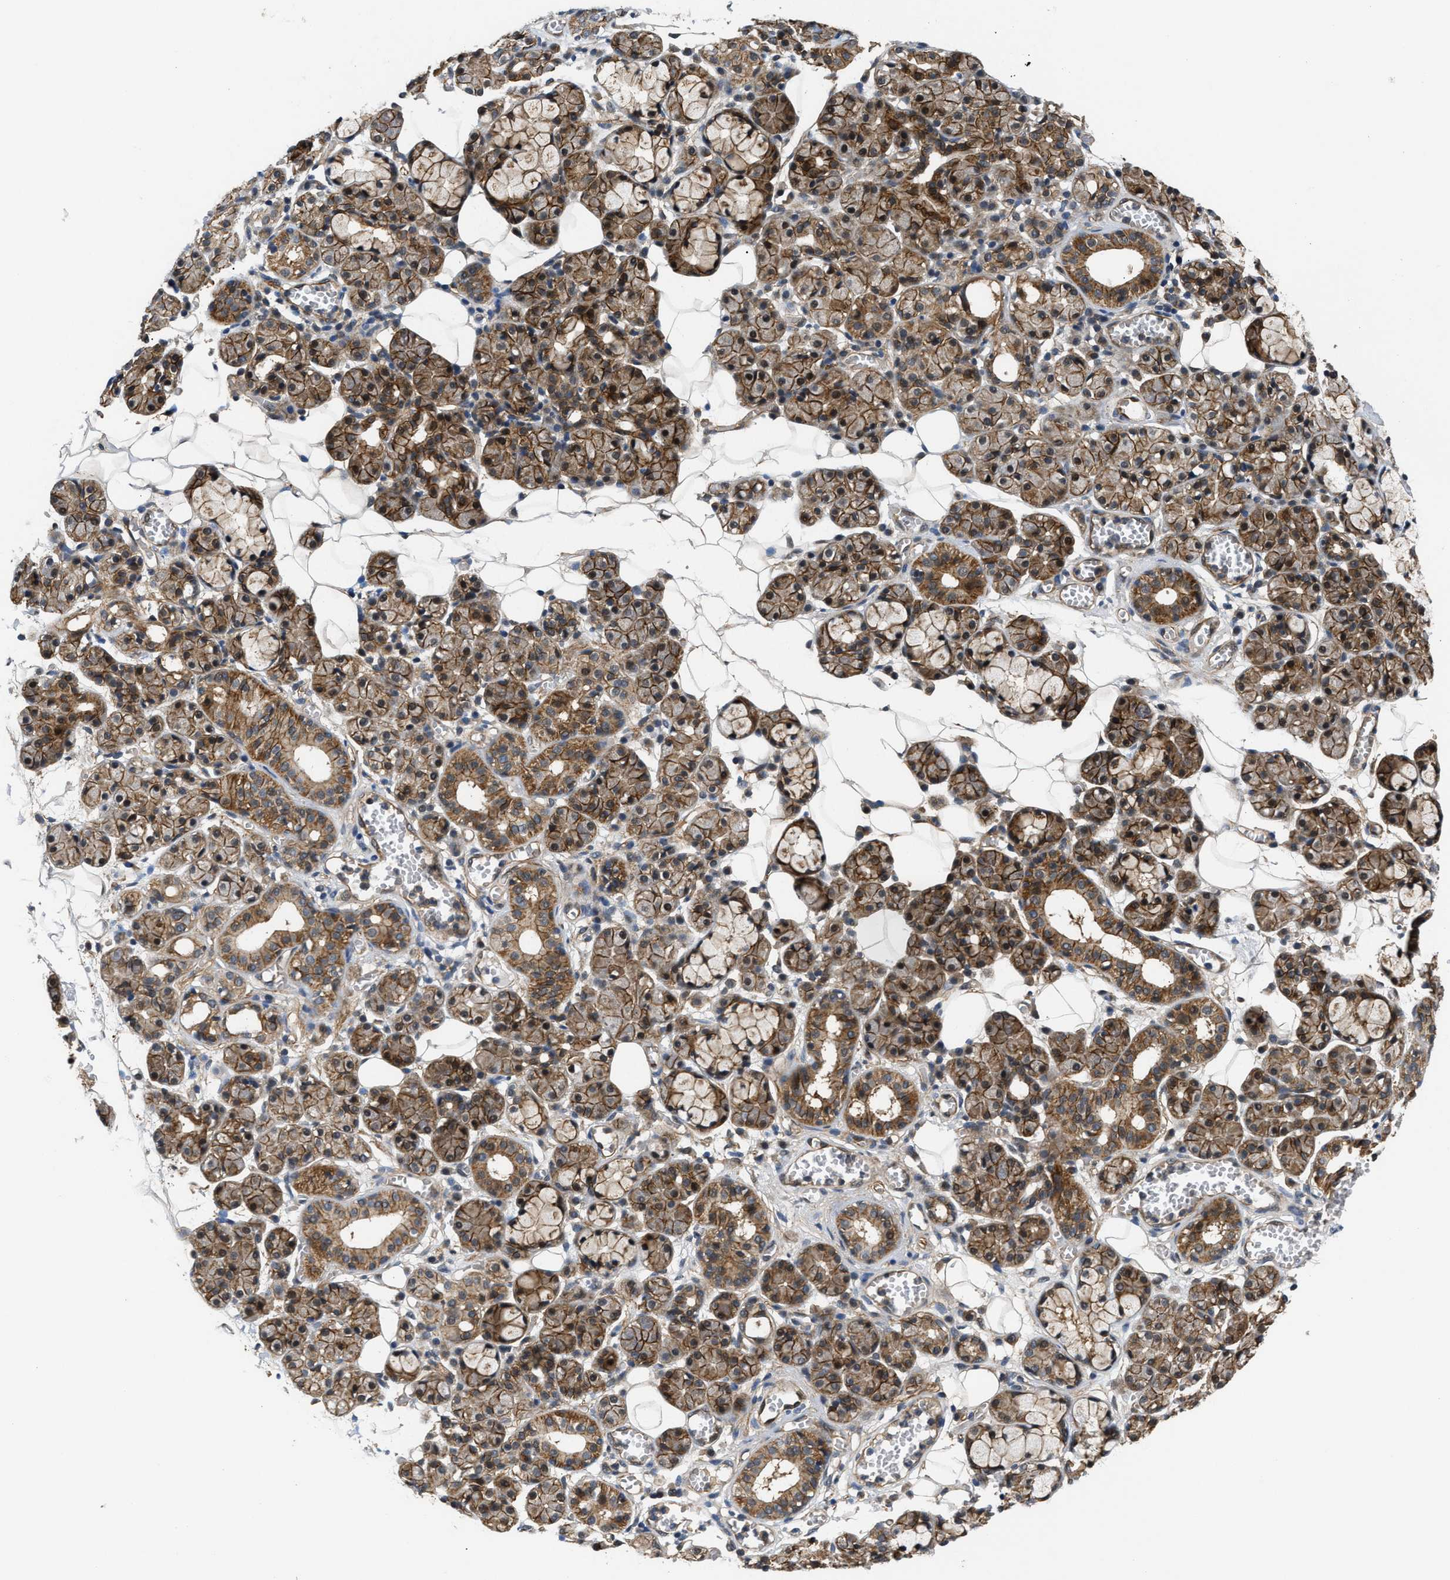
{"staining": {"intensity": "moderate", "quantity": "25%-75%", "location": "cytoplasmic/membranous,nuclear"}, "tissue": "salivary gland", "cell_type": "Glandular cells", "image_type": "normal", "snomed": [{"axis": "morphology", "description": "Normal tissue, NOS"}, {"axis": "topography", "description": "Salivary gland"}], "caption": "A high-resolution histopathology image shows IHC staining of benign salivary gland, which displays moderate cytoplasmic/membranous,nuclear staining in approximately 25%-75% of glandular cells. (DAB IHC, brown staining for protein, blue staining for nuclei).", "gene": "COPS2", "patient": {"sex": "male", "age": 63}}